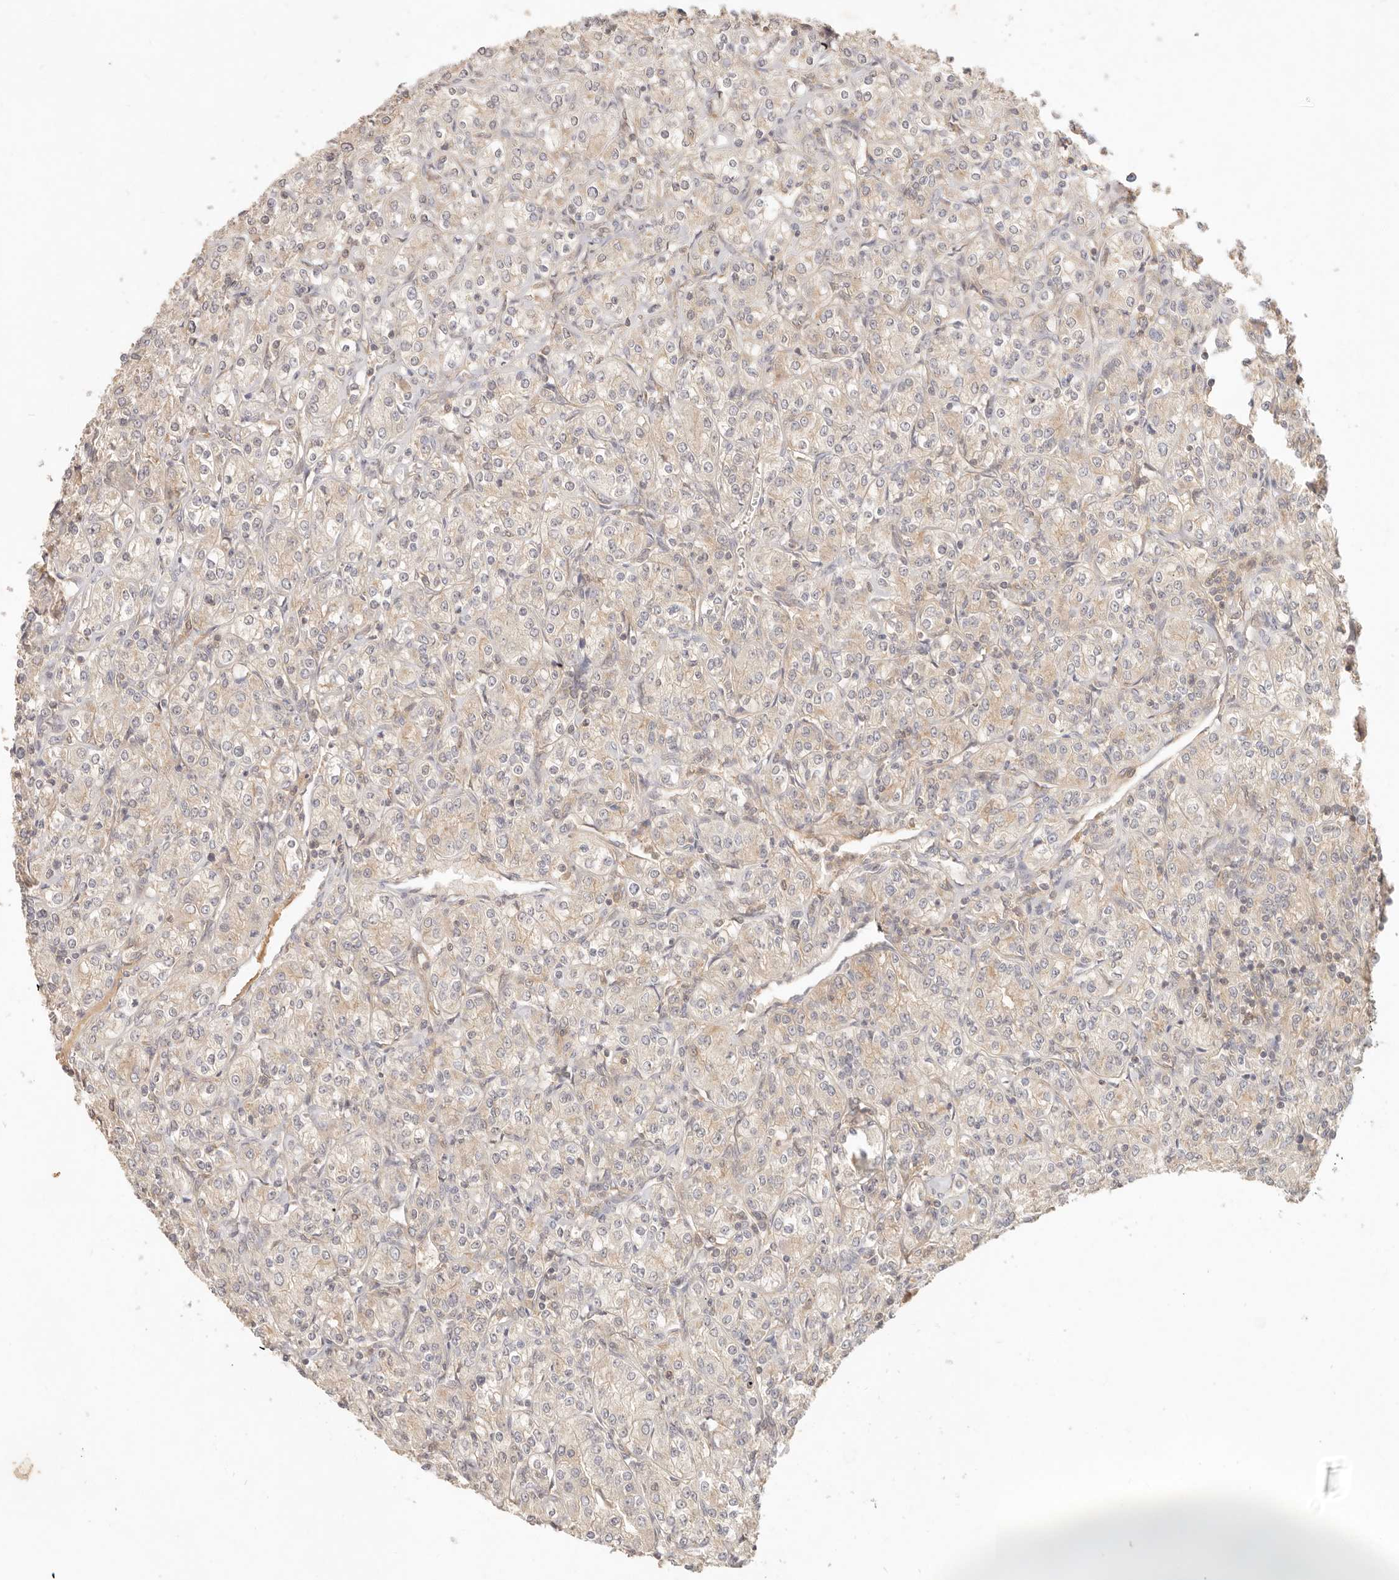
{"staining": {"intensity": "weak", "quantity": "<25%", "location": "cytoplasmic/membranous"}, "tissue": "renal cancer", "cell_type": "Tumor cells", "image_type": "cancer", "snomed": [{"axis": "morphology", "description": "Adenocarcinoma, NOS"}, {"axis": "topography", "description": "Kidney"}], "caption": "High power microscopy micrograph of an immunohistochemistry photomicrograph of renal cancer (adenocarcinoma), revealing no significant expression in tumor cells.", "gene": "NECAP2", "patient": {"sex": "male", "age": 77}}